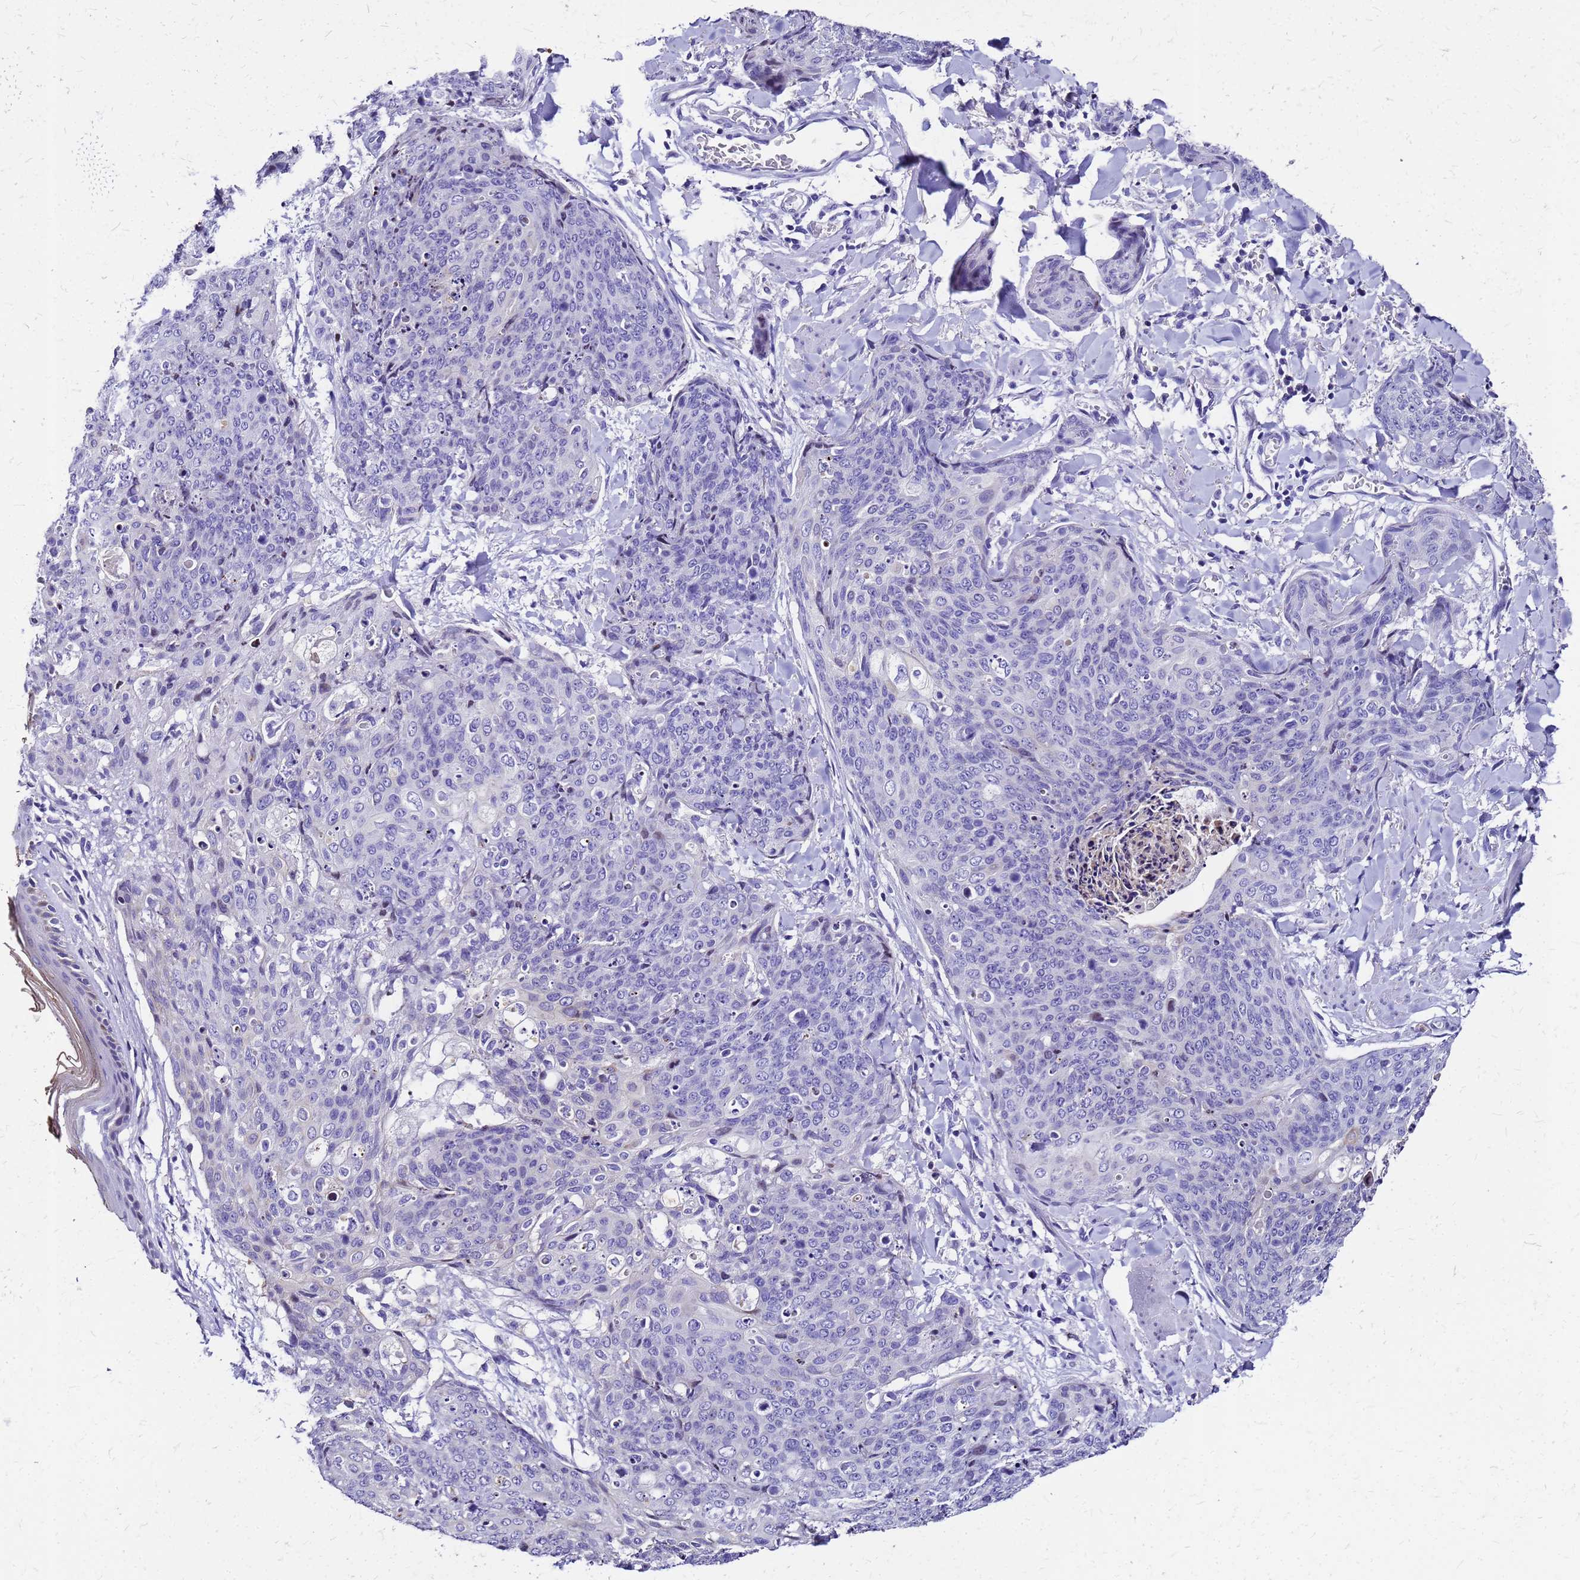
{"staining": {"intensity": "negative", "quantity": "none", "location": "none"}, "tissue": "skin cancer", "cell_type": "Tumor cells", "image_type": "cancer", "snomed": [{"axis": "morphology", "description": "Squamous cell carcinoma, NOS"}, {"axis": "topography", "description": "Skin"}, {"axis": "topography", "description": "Vulva"}], "caption": "The micrograph reveals no significant positivity in tumor cells of squamous cell carcinoma (skin).", "gene": "SMIM21", "patient": {"sex": "female", "age": 85}}